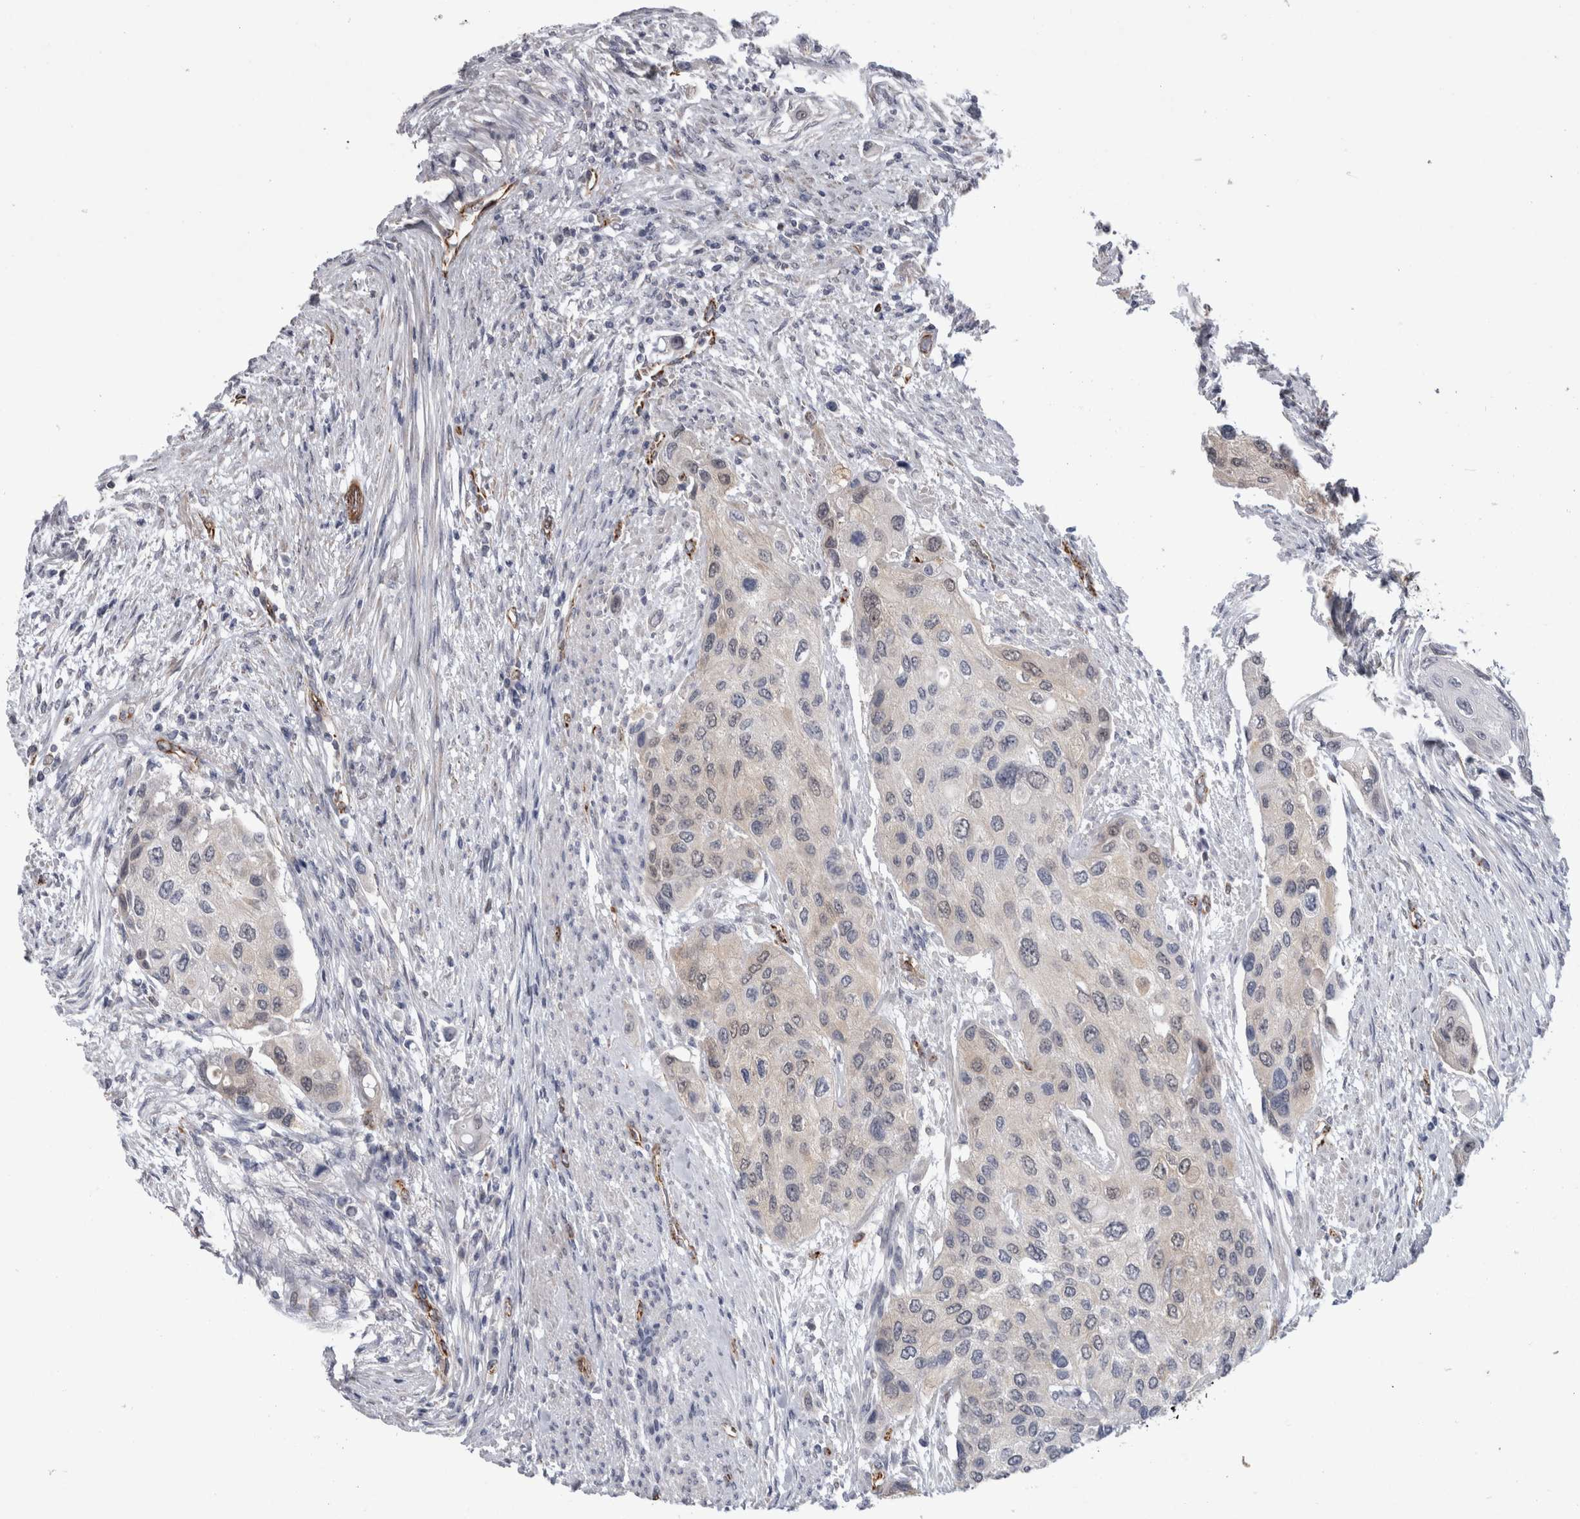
{"staining": {"intensity": "weak", "quantity": "<25%", "location": "cytoplasmic/membranous,nuclear"}, "tissue": "urothelial cancer", "cell_type": "Tumor cells", "image_type": "cancer", "snomed": [{"axis": "morphology", "description": "Urothelial carcinoma, High grade"}, {"axis": "topography", "description": "Urinary bladder"}], "caption": "This is an IHC photomicrograph of high-grade urothelial carcinoma. There is no positivity in tumor cells.", "gene": "ACOT7", "patient": {"sex": "female", "age": 56}}